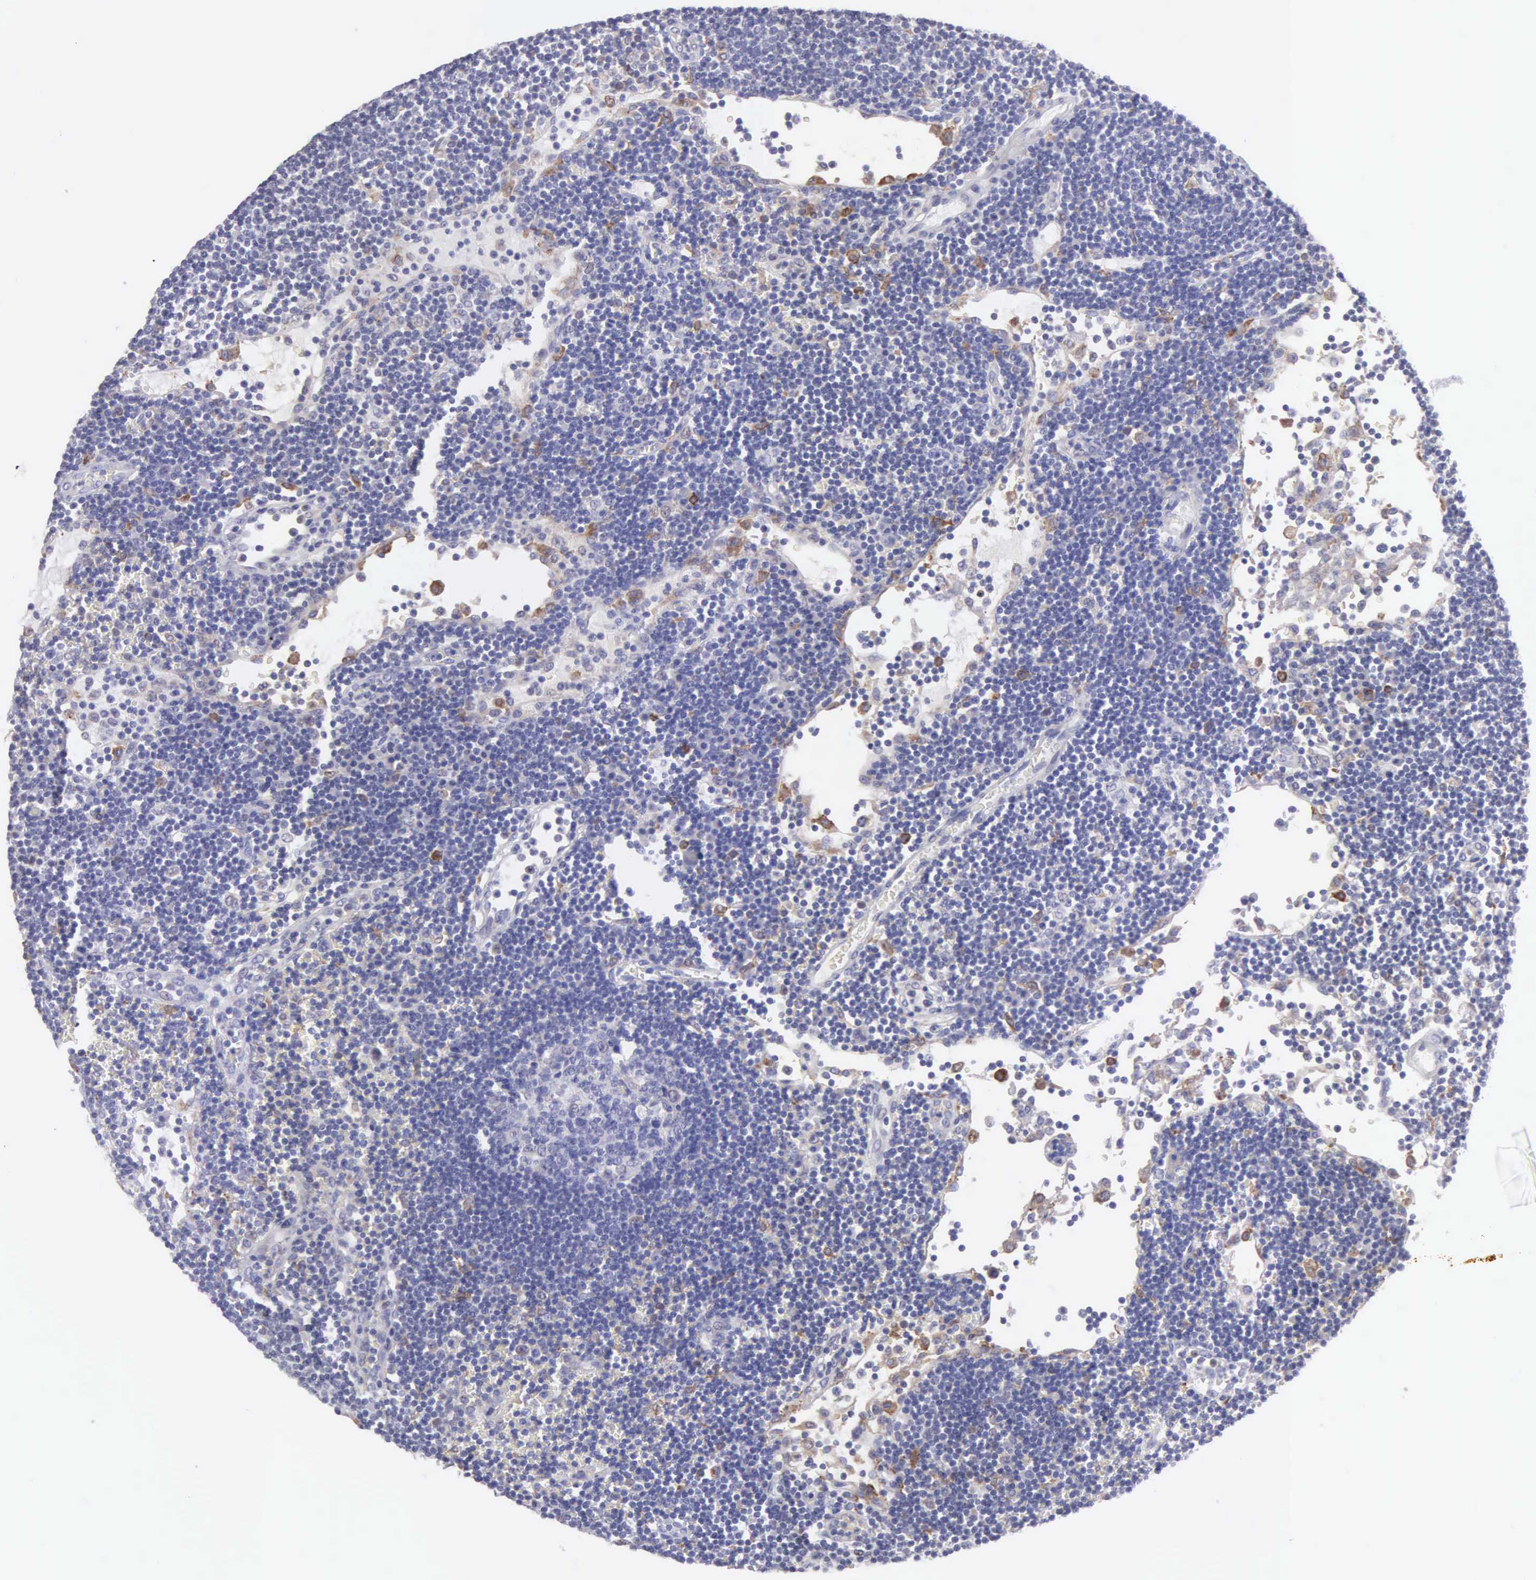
{"staining": {"intensity": "negative", "quantity": "none", "location": "none"}, "tissue": "lymph node", "cell_type": "Germinal center cells", "image_type": "normal", "snomed": [{"axis": "morphology", "description": "Normal tissue, NOS"}, {"axis": "topography", "description": "Lymph node"}], "caption": "Germinal center cells are negative for protein expression in normal human lymph node. (Stains: DAB immunohistochemistry with hematoxylin counter stain, Microscopy: brightfield microscopy at high magnification).", "gene": "TYRP1", "patient": {"sex": "male", "age": 54}}